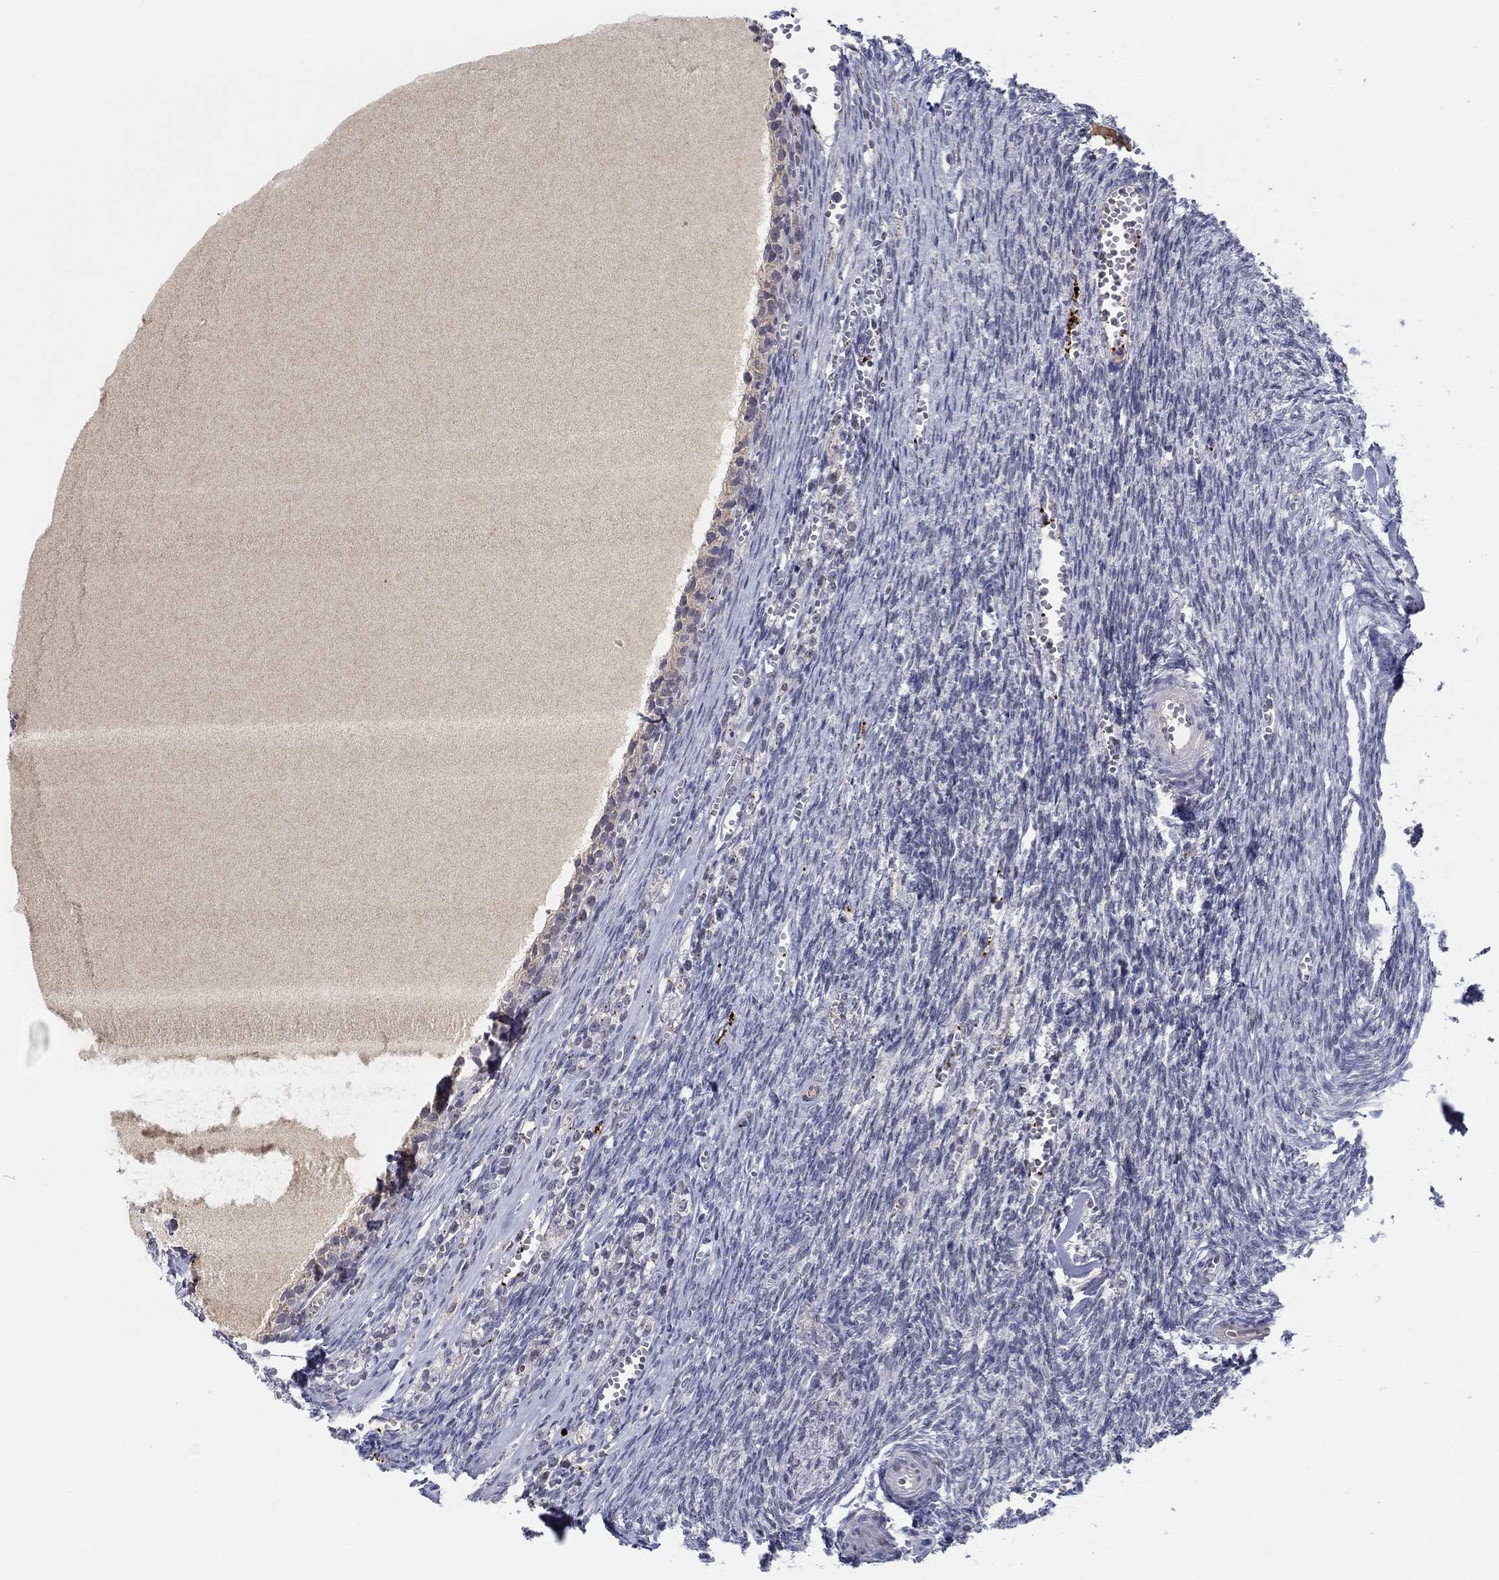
{"staining": {"intensity": "negative", "quantity": "none", "location": "none"}, "tissue": "ovary", "cell_type": "Follicle cells", "image_type": "normal", "snomed": [{"axis": "morphology", "description": "Normal tissue, NOS"}, {"axis": "topography", "description": "Ovary"}], "caption": "The IHC photomicrograph has no significant staining in follicle cells of ovary. Nuclei are stained in blue.", "gene": "ALOX12", "patient": {"sex": "female", "age": 43}}